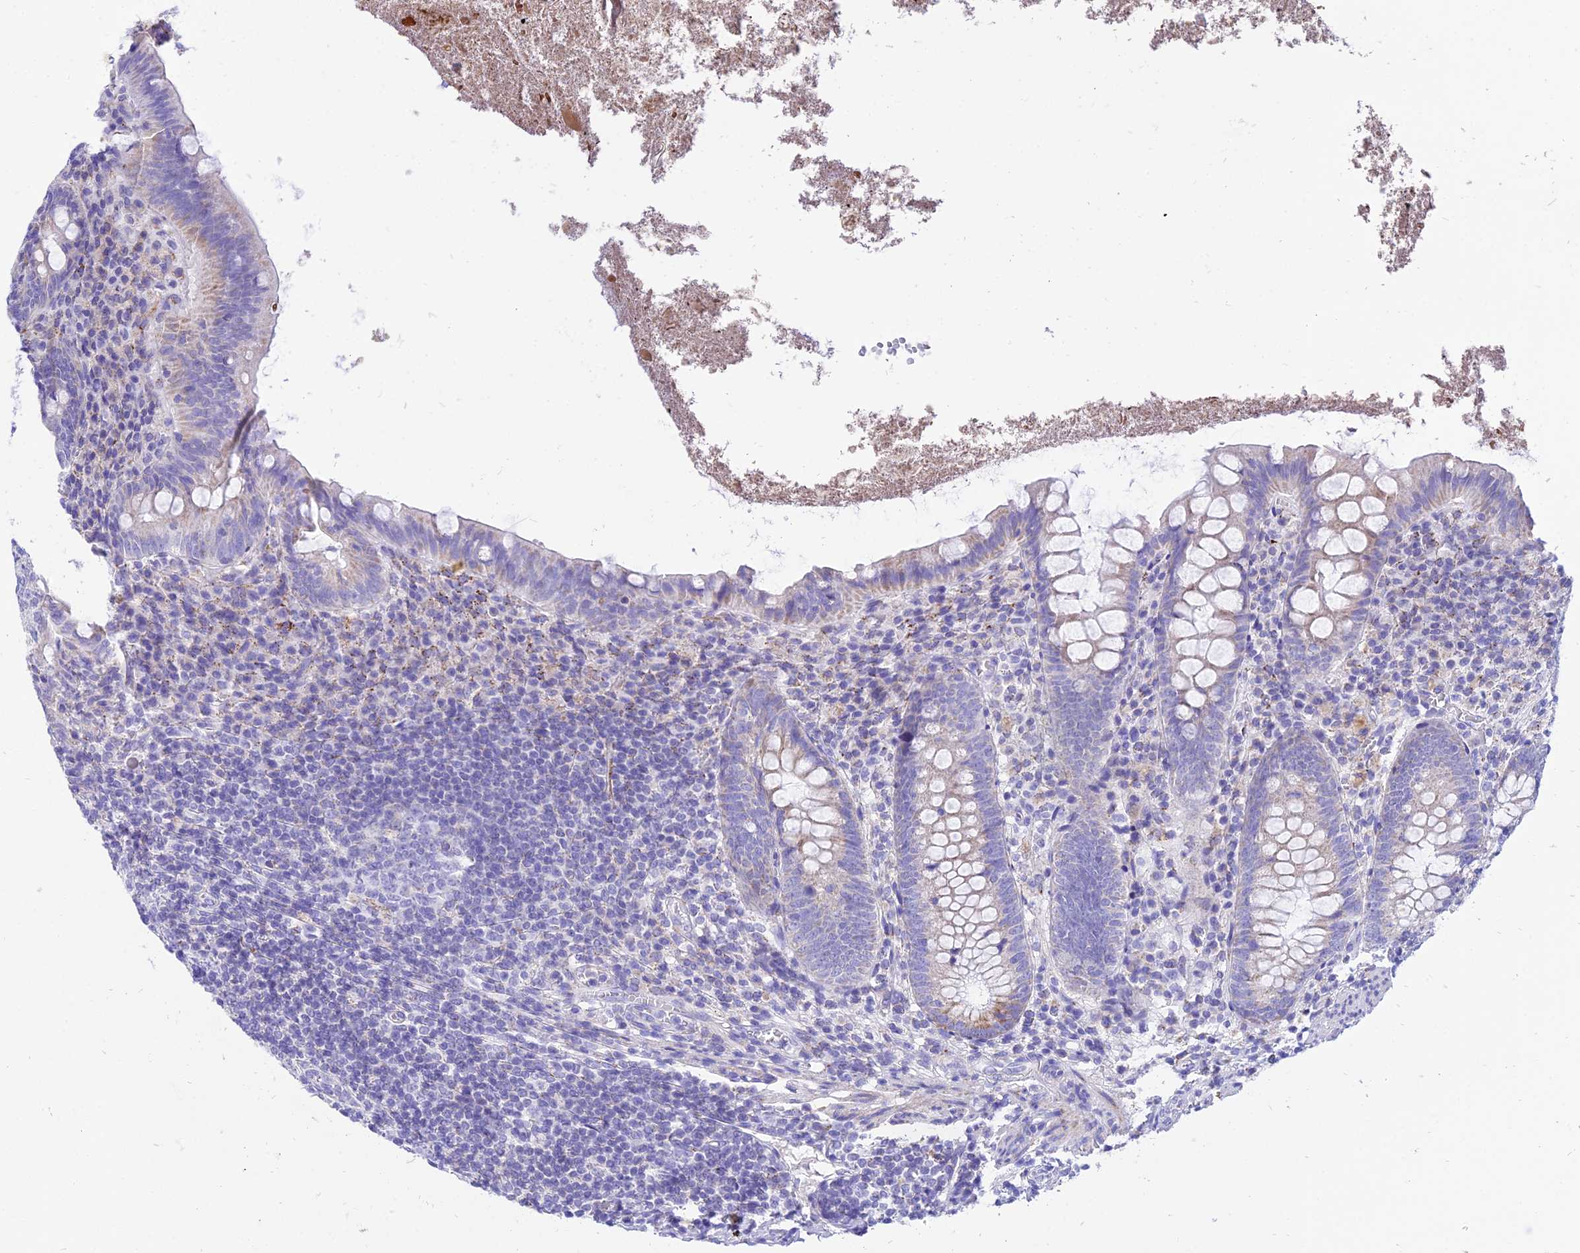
{"staining": {"intensity": "weak", "quantity": "25%-75%", "location": "cytoplasmic/membranous"}, "tissue": "appendix", "cell_type": "Glandular cells", "image_type": "normal", "snomed": [{"axis": "morphology", "description": "Normal tissue, NOS"}, {"axis": "topography", "description": "Appendix"}], "caption": "Immunohistochemistry micrograph of unremarkable appendix: appendix stained using IHC reveals low levels of weak protein expression localized specifically in the cytoplasmic/membranous of glandular cells, appearing as a cytoplasmic/membranous brown color.", "gene": "PKN3", "patient": {"sex": "female", "age": 51}}